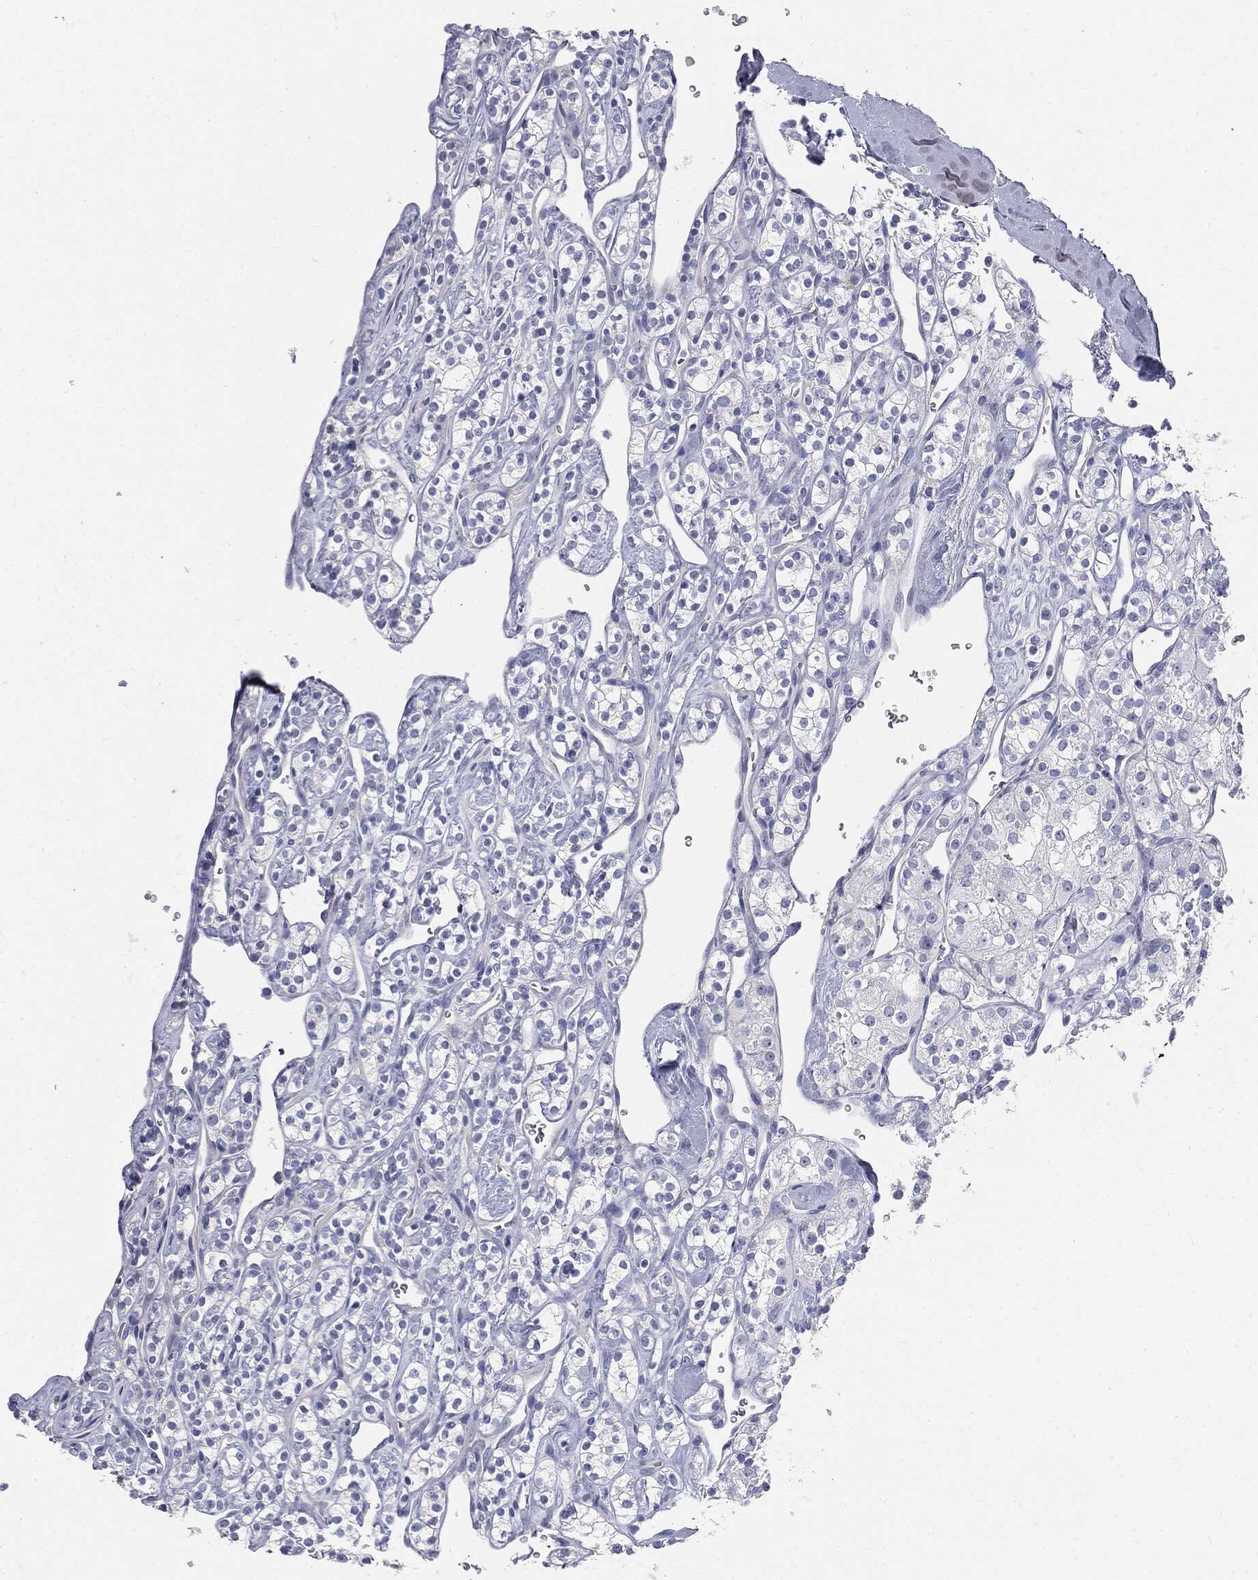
{"staining": {"intensity": "negative", "quantity": "none", "location": "none"}, "tissue": "renal cancer", "cell_type": "Tumor cells", "image_type": "cancer", "snomed": [{"axis": "morphology", "description": "Adenocarcinoma, NOS"}, {"axis": "topography", "description": "Kidney"}], "caption": "Tumor cells show no significant protein expression in adenocarcinoma (renal). The staining is performed using DAB (3,3'-diaminobenzidine) brown chromogen with nuclei counter-stained in using hematoxylin.", "gene": "CUZD1", "patient": {"sex": "male", "age": 77}}